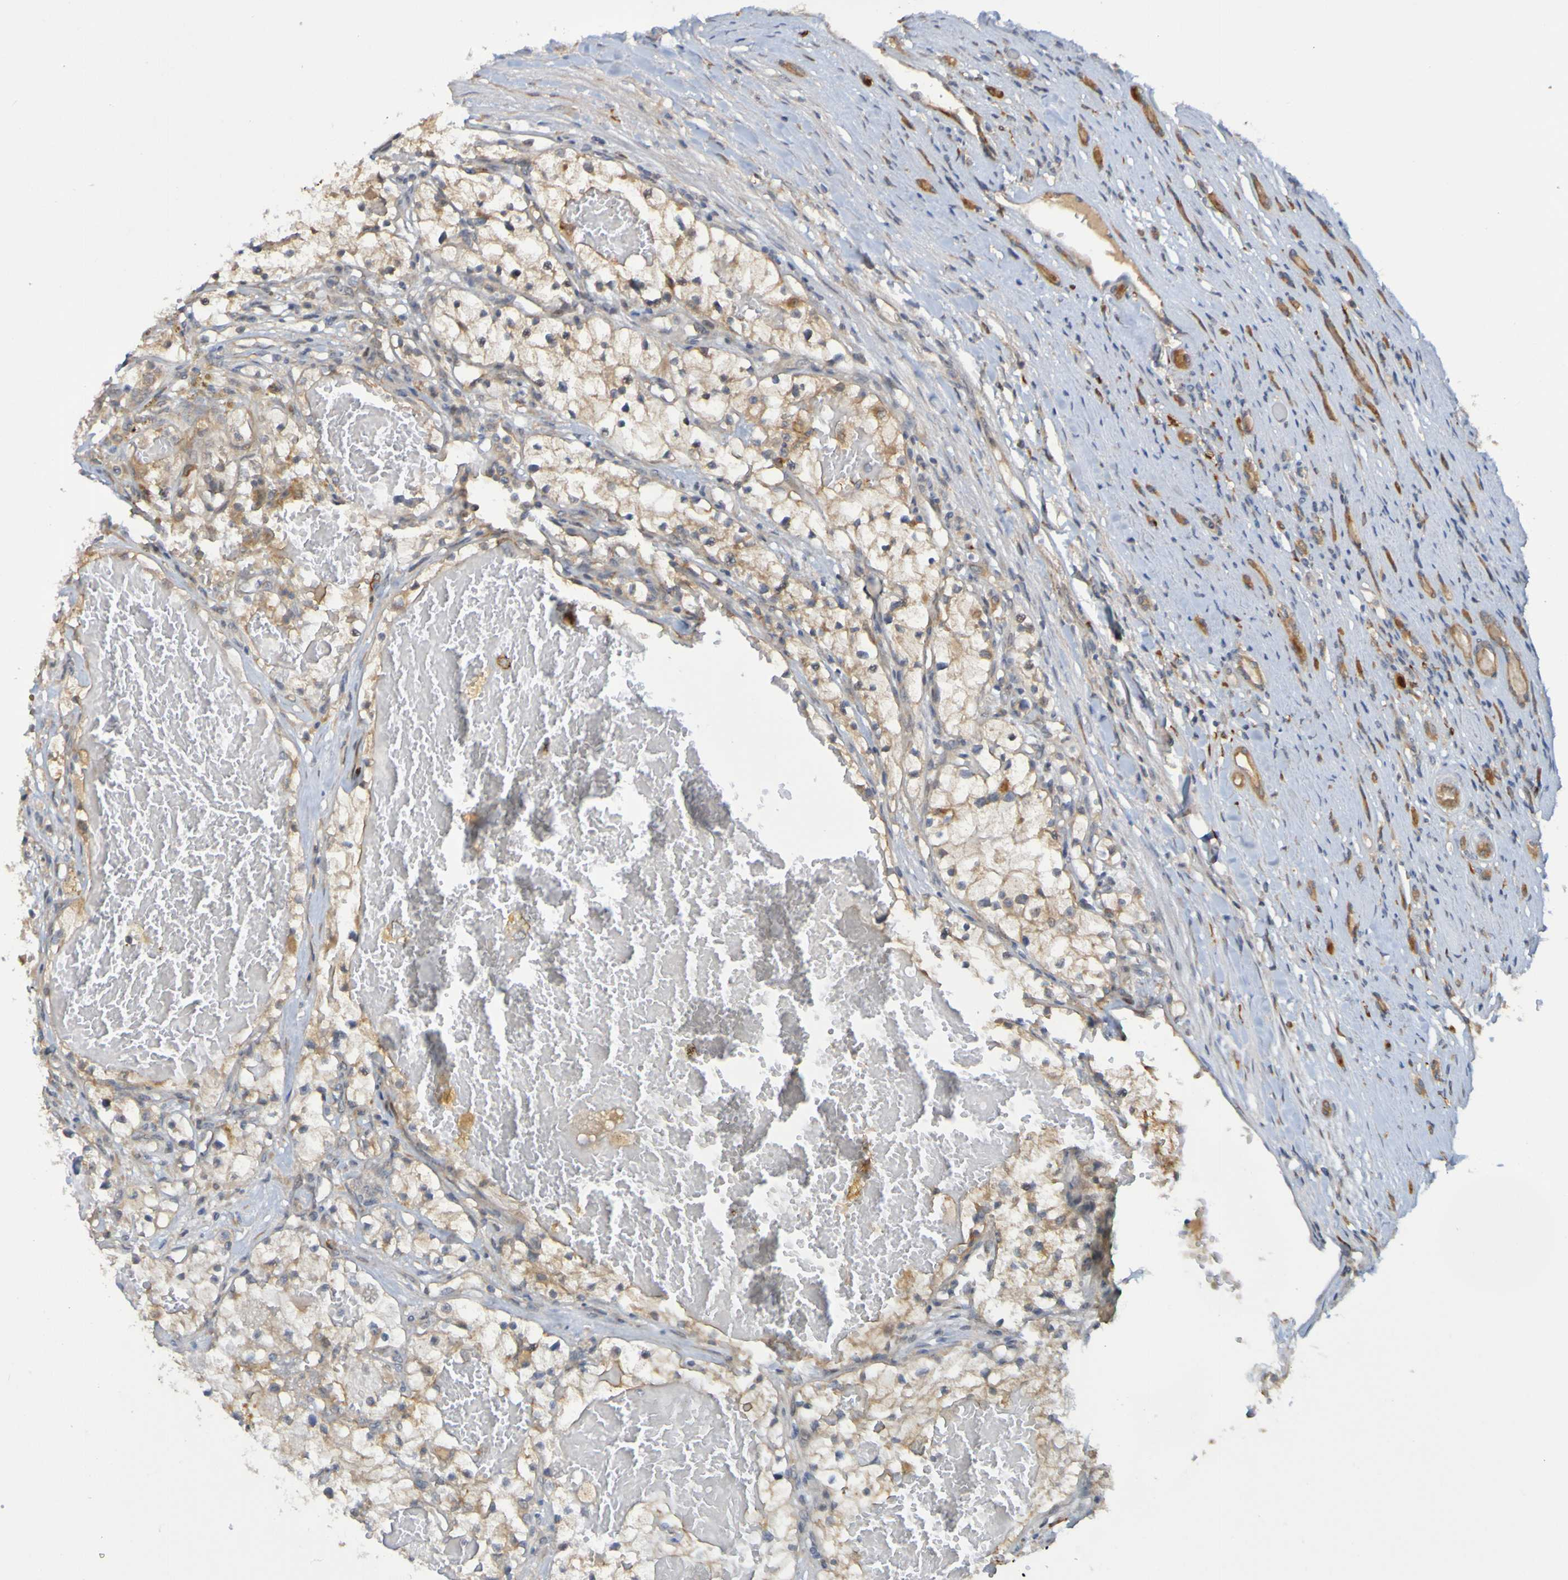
{"staining": {"intensity": "moderate", "quantity": "<25%", "location": "cytoplasmic/membranous"}, "tissue": "renal cancer", "cell_type": "Tumor cells", "image_type": "cancer", "snomed": [{"axis": "morphology", "description": "Adenocarcinoma, NOS"}, {"axis": "topography", "description": "Kidney"}], "caption": "Immunohistochemical staining of renal cancer demonstrates low levels of moderate cytoplasmic/membranous protein expression in about <25% of tumor cells.", "gene": "NAV2", "patient": {"sex": "male", "age": 68}}